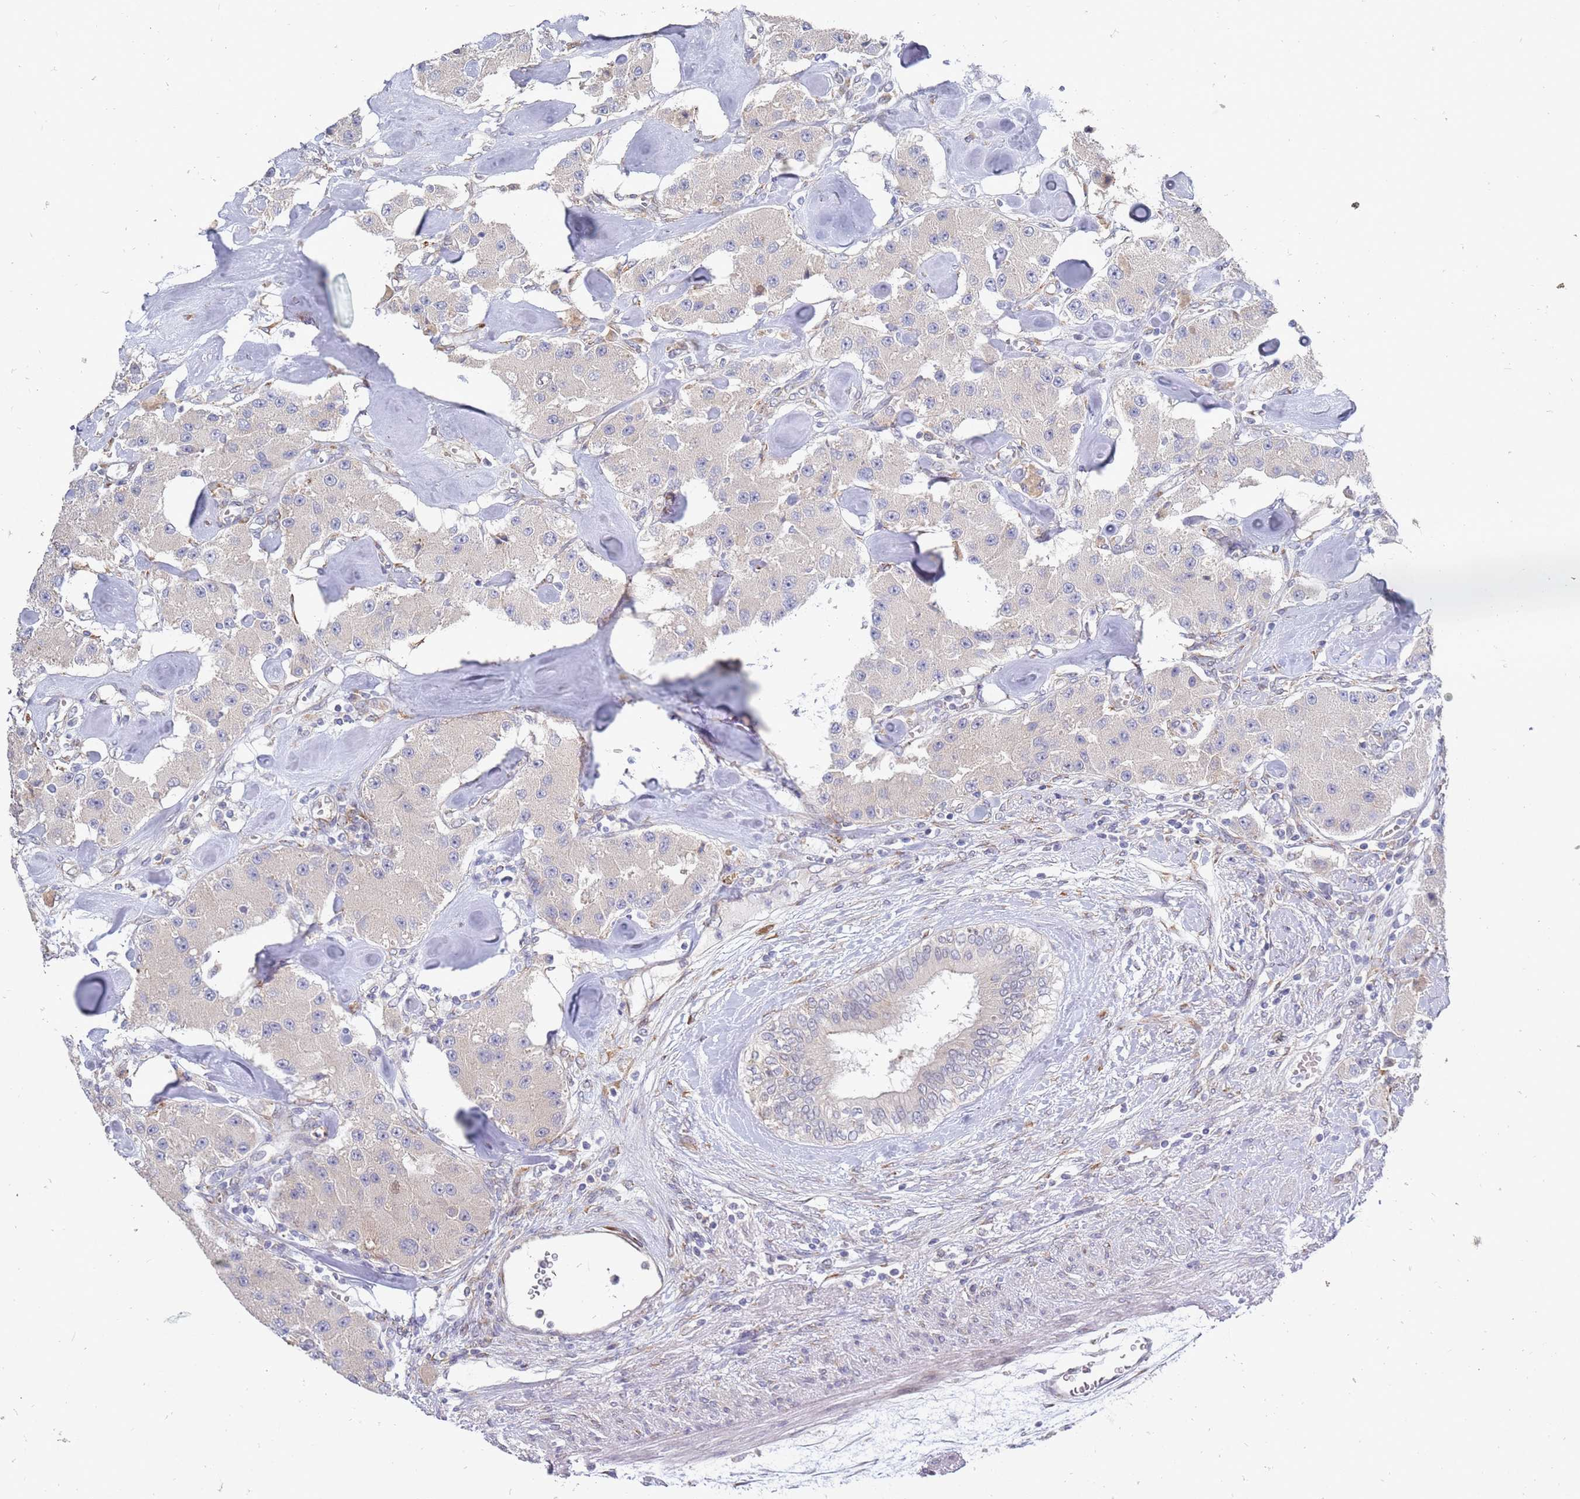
{"staining": {"intensity": "negative", "quantity": "none", "location": "none"}, "tissue": "carcinoid", "cell_type": "Tumor cells", "image_type": "cancer", "snomed": [{"axis": "morphology", "description": "Carcinoid, malignant, NOS"}, {"axis": "topography", "description": "Pancreas"}], "caption": "Immunohistochemistry (IHC) photomicrograph of human carcinoid stained for a protein (brown), which displays no expression in tumor cells. (Immunohistochemistry, brightfield microscopy, high magnification).", "gene": "VRK2", "patient": {"sex": "male", "age": 41}}